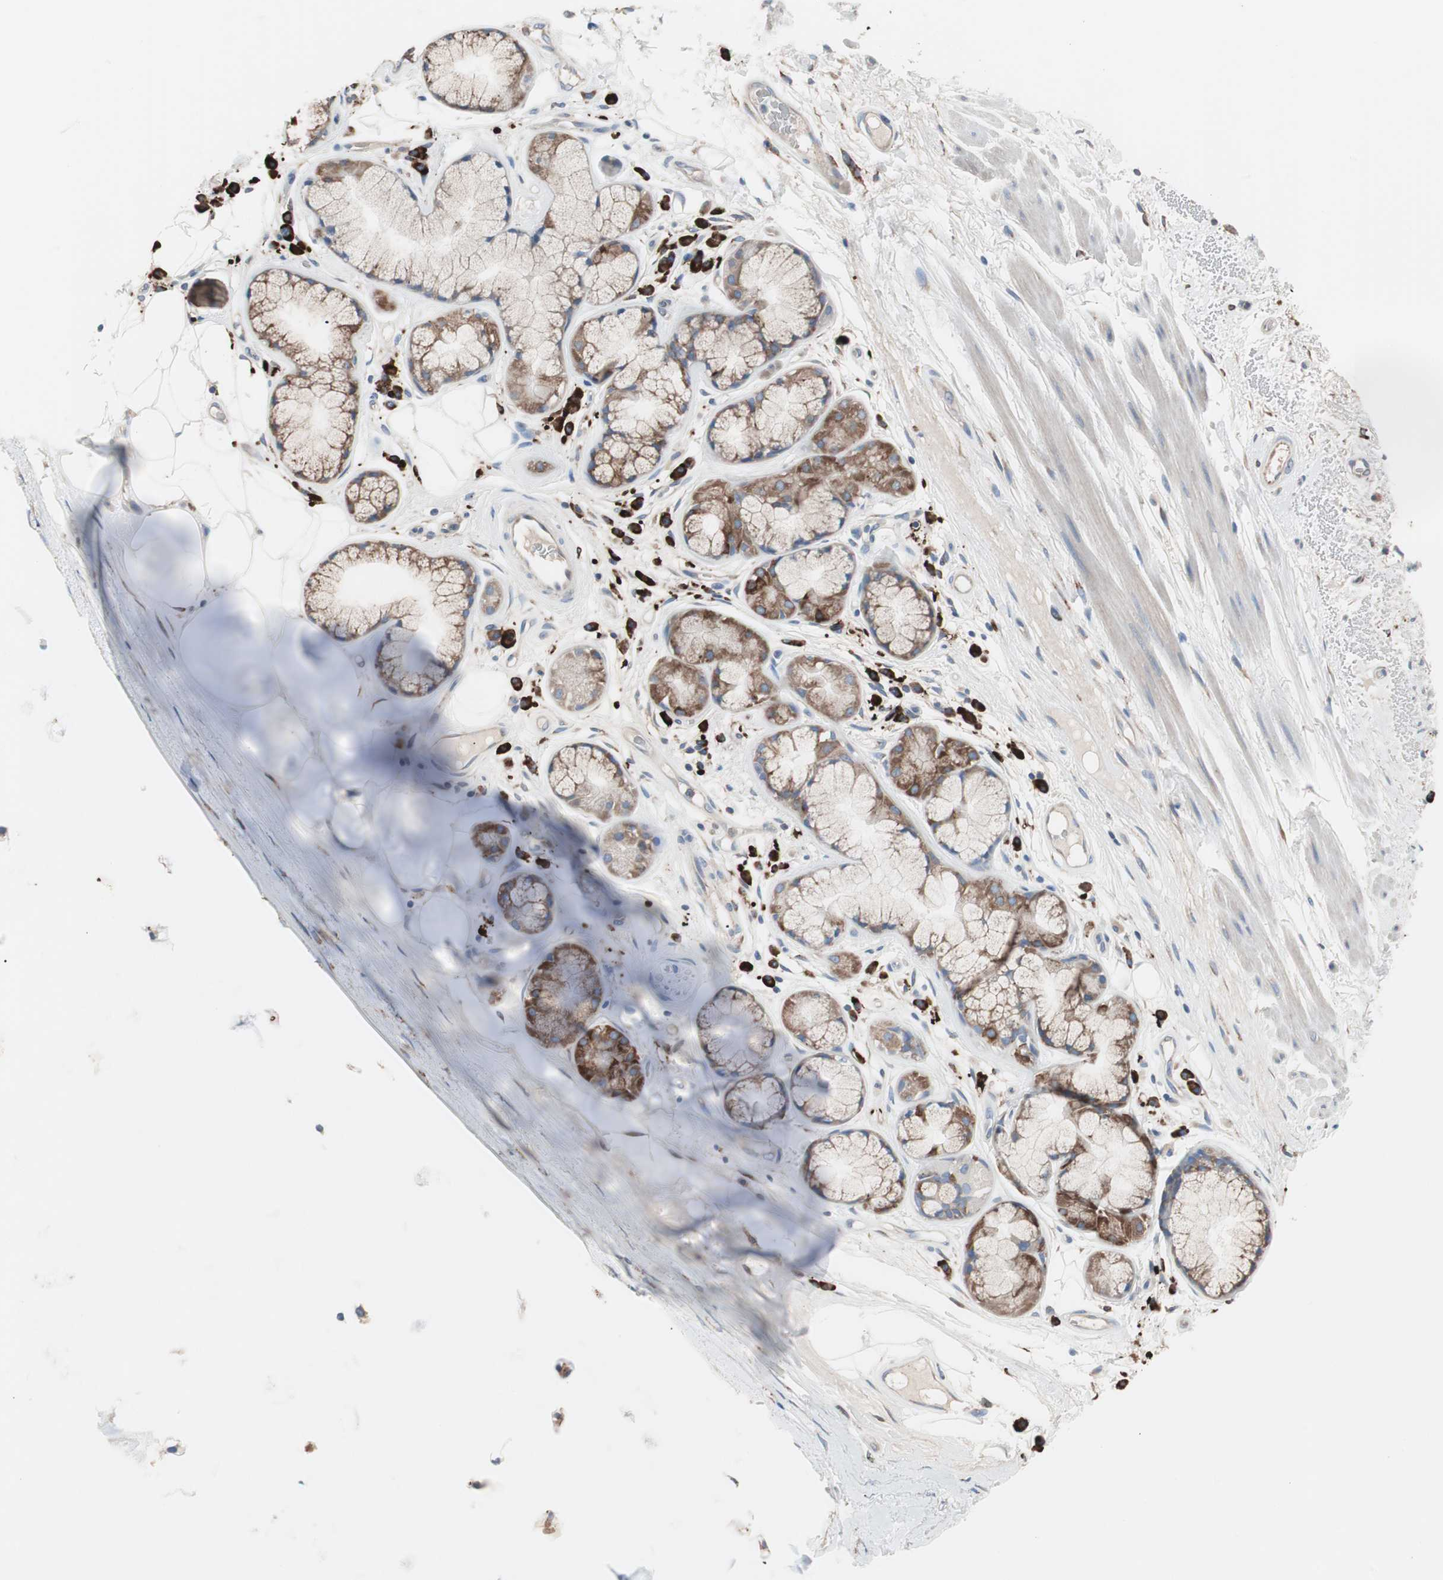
{"staining": {"intensity": "strong", "quantity": ">75%", "location": "cytoplasmic/membranous"}, "tissue": "bronchus", "cell_type": "Respiratory epithelial cells", "image_type": "normal", "snomed": [{"axis": "morphology", "description": "Normal tissue, NOS"}, {"axis": "topography", "description": "Bronchus"}], "caption": "IHC image of unremarkable bronchus stained for a protein (brown), which exhibits high levels of strong cytoplasmic/membranous staining in about >75% of respiratory epithelial cells.", "gene": "SLC27A4", "patient": {"sex": "male", "age": 66}}